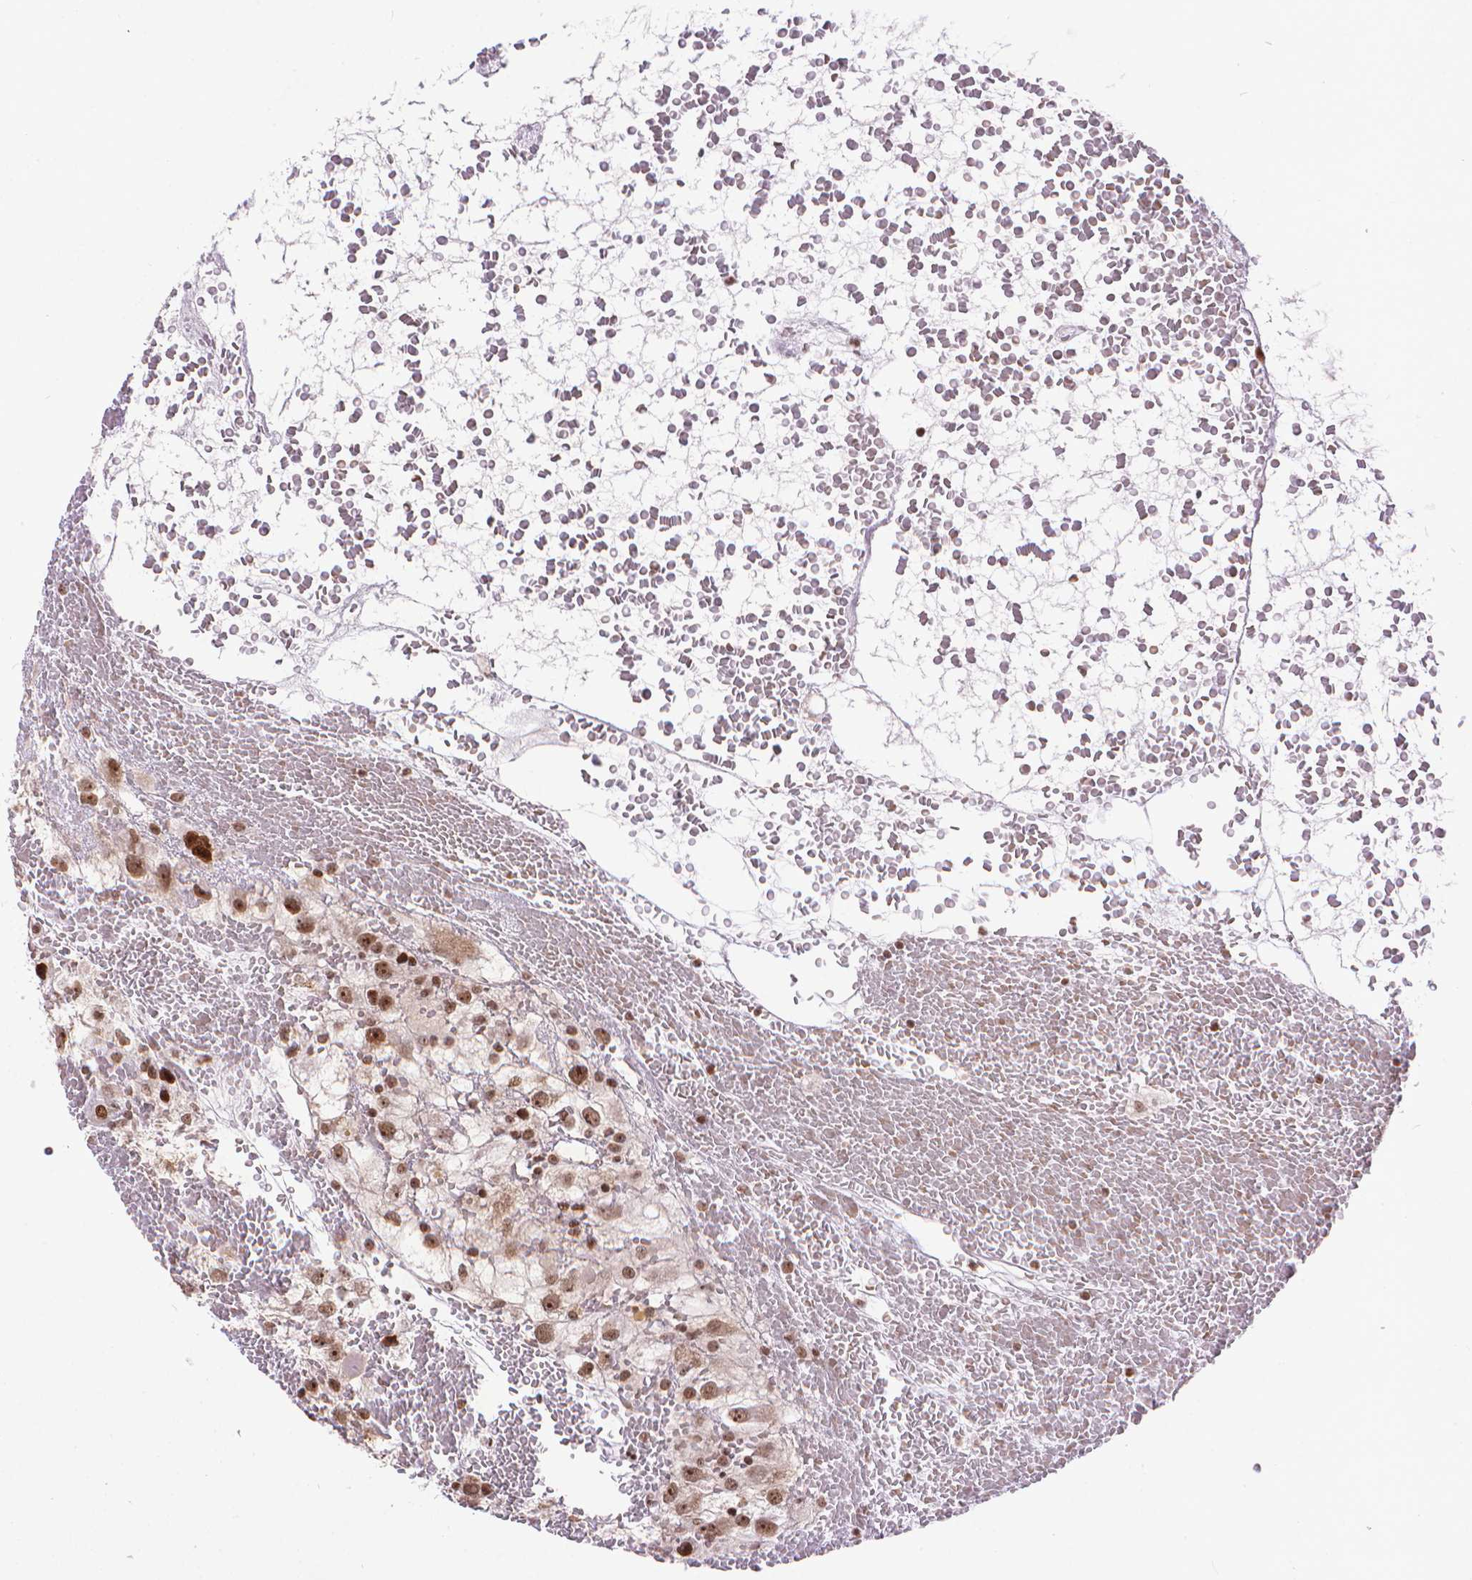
{"staining": {"intensity": "moderate", "quantity": ">75%", "location": "nuclear"}, "tissue": "renal cancer", "cell_type": "Tumor cells", "image_type": "cancer", "snomed": [{"axis": "morphology", "description": "Adenocarcinoma, NOS"}, {"axis": "topography", "description": "Kidney"}], "caption": "The micrograph demonstrates staining of adenocarcinoma (renal), revealing moderate nuclear protein positivity (brown color) within tumor cells.", "gene": "AMER1", "patient": {"sex": "male", "age": 59}}